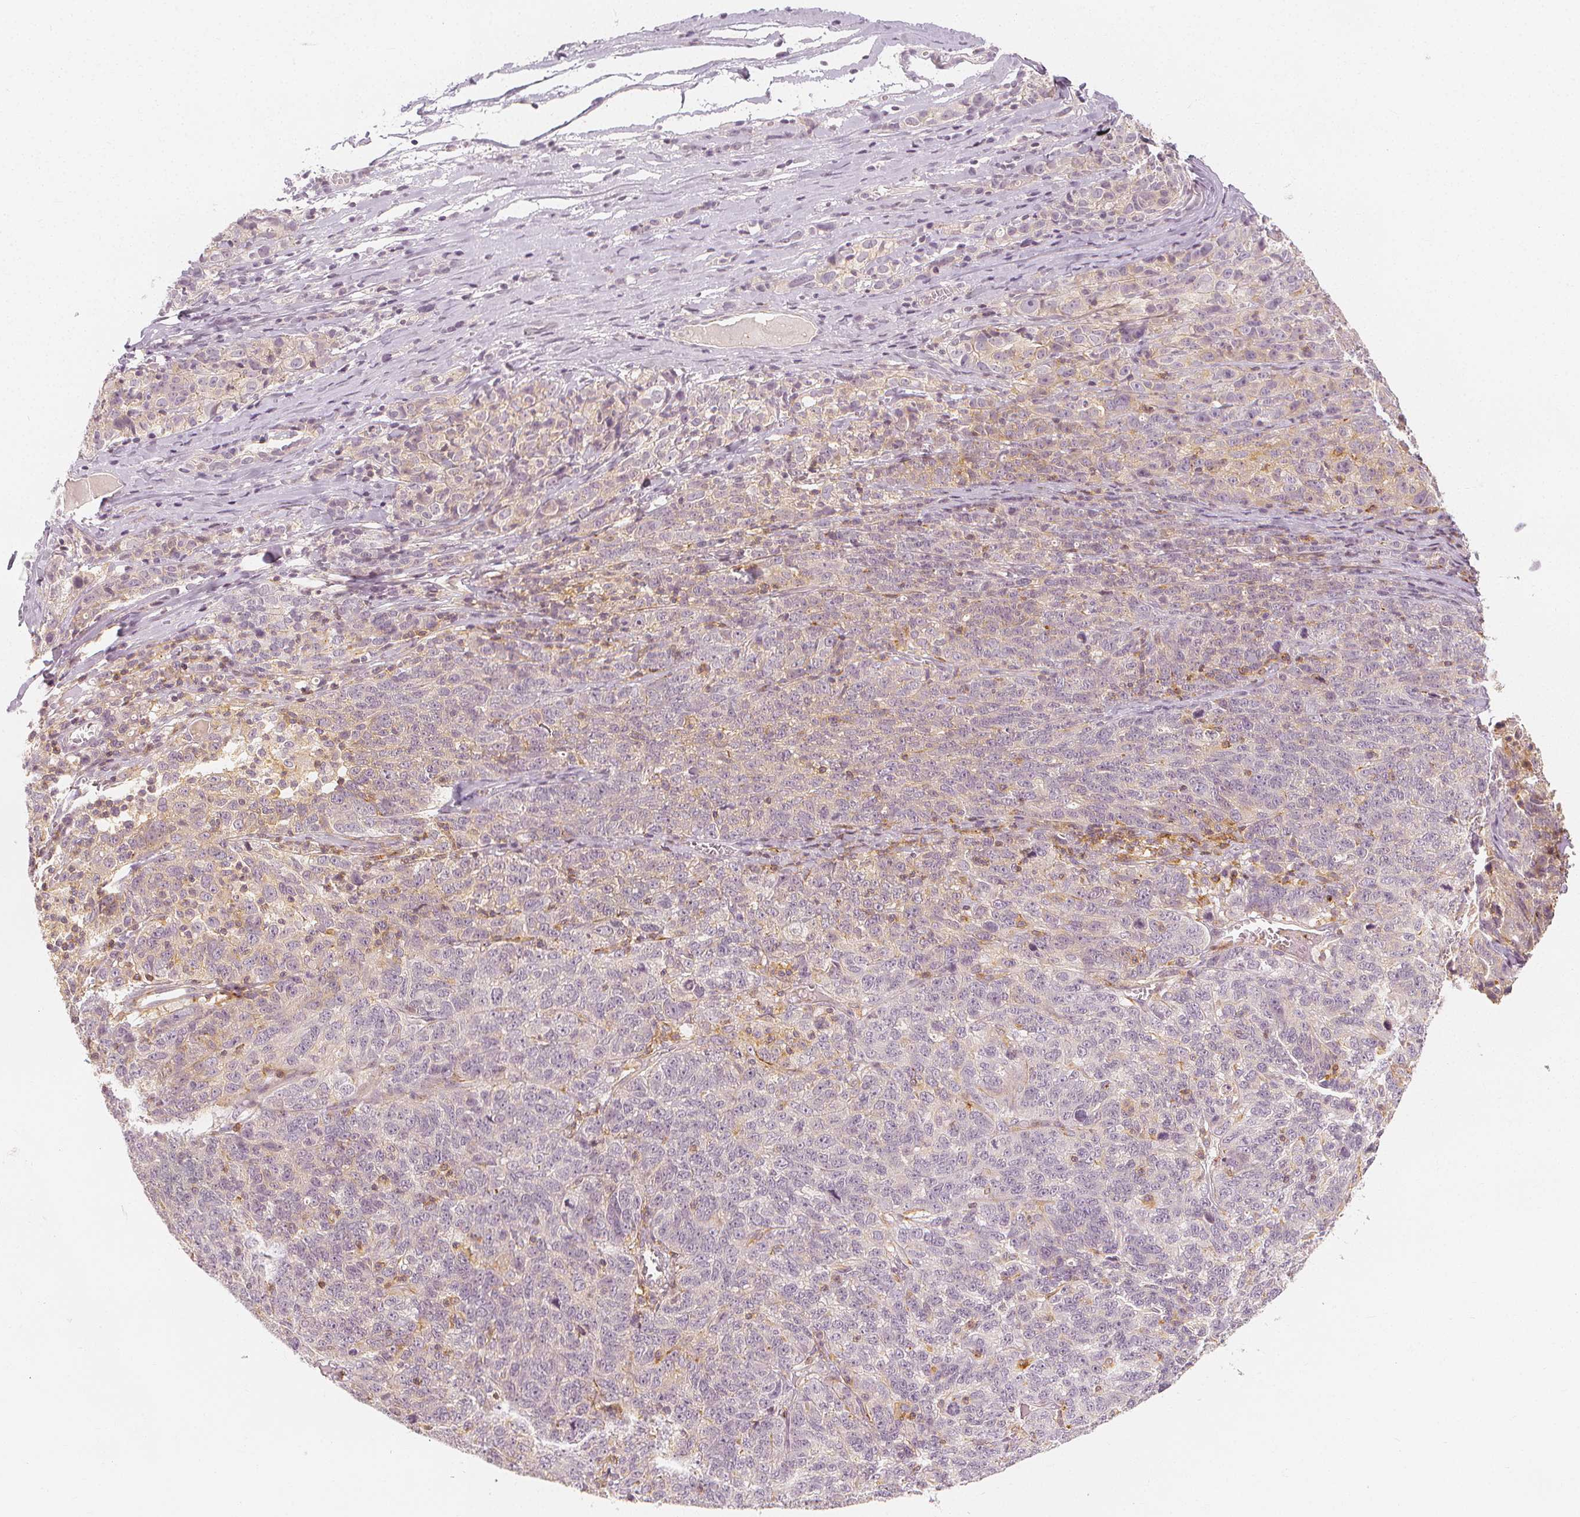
{"staining": {"intensity": "weak", "quantity": "<25%", "location": "cytoplasmic/membranous"}, "tissue": "ovarian cancer", "cell_type": "Tumor cells", "image_type": "cancer", "snomed": [{"axis": "morphology", "description": "Cystadenocarcinoma, serous, NOS"}, {"axis": "topography", "description": "Ovary"}], "caption": "There is no significant positivity in tumor cells of ovarian cancer (serous cystadenocarcinoma).", "gene": "ARHGAP26", "patient": {"sex": "female", "age": 71}}